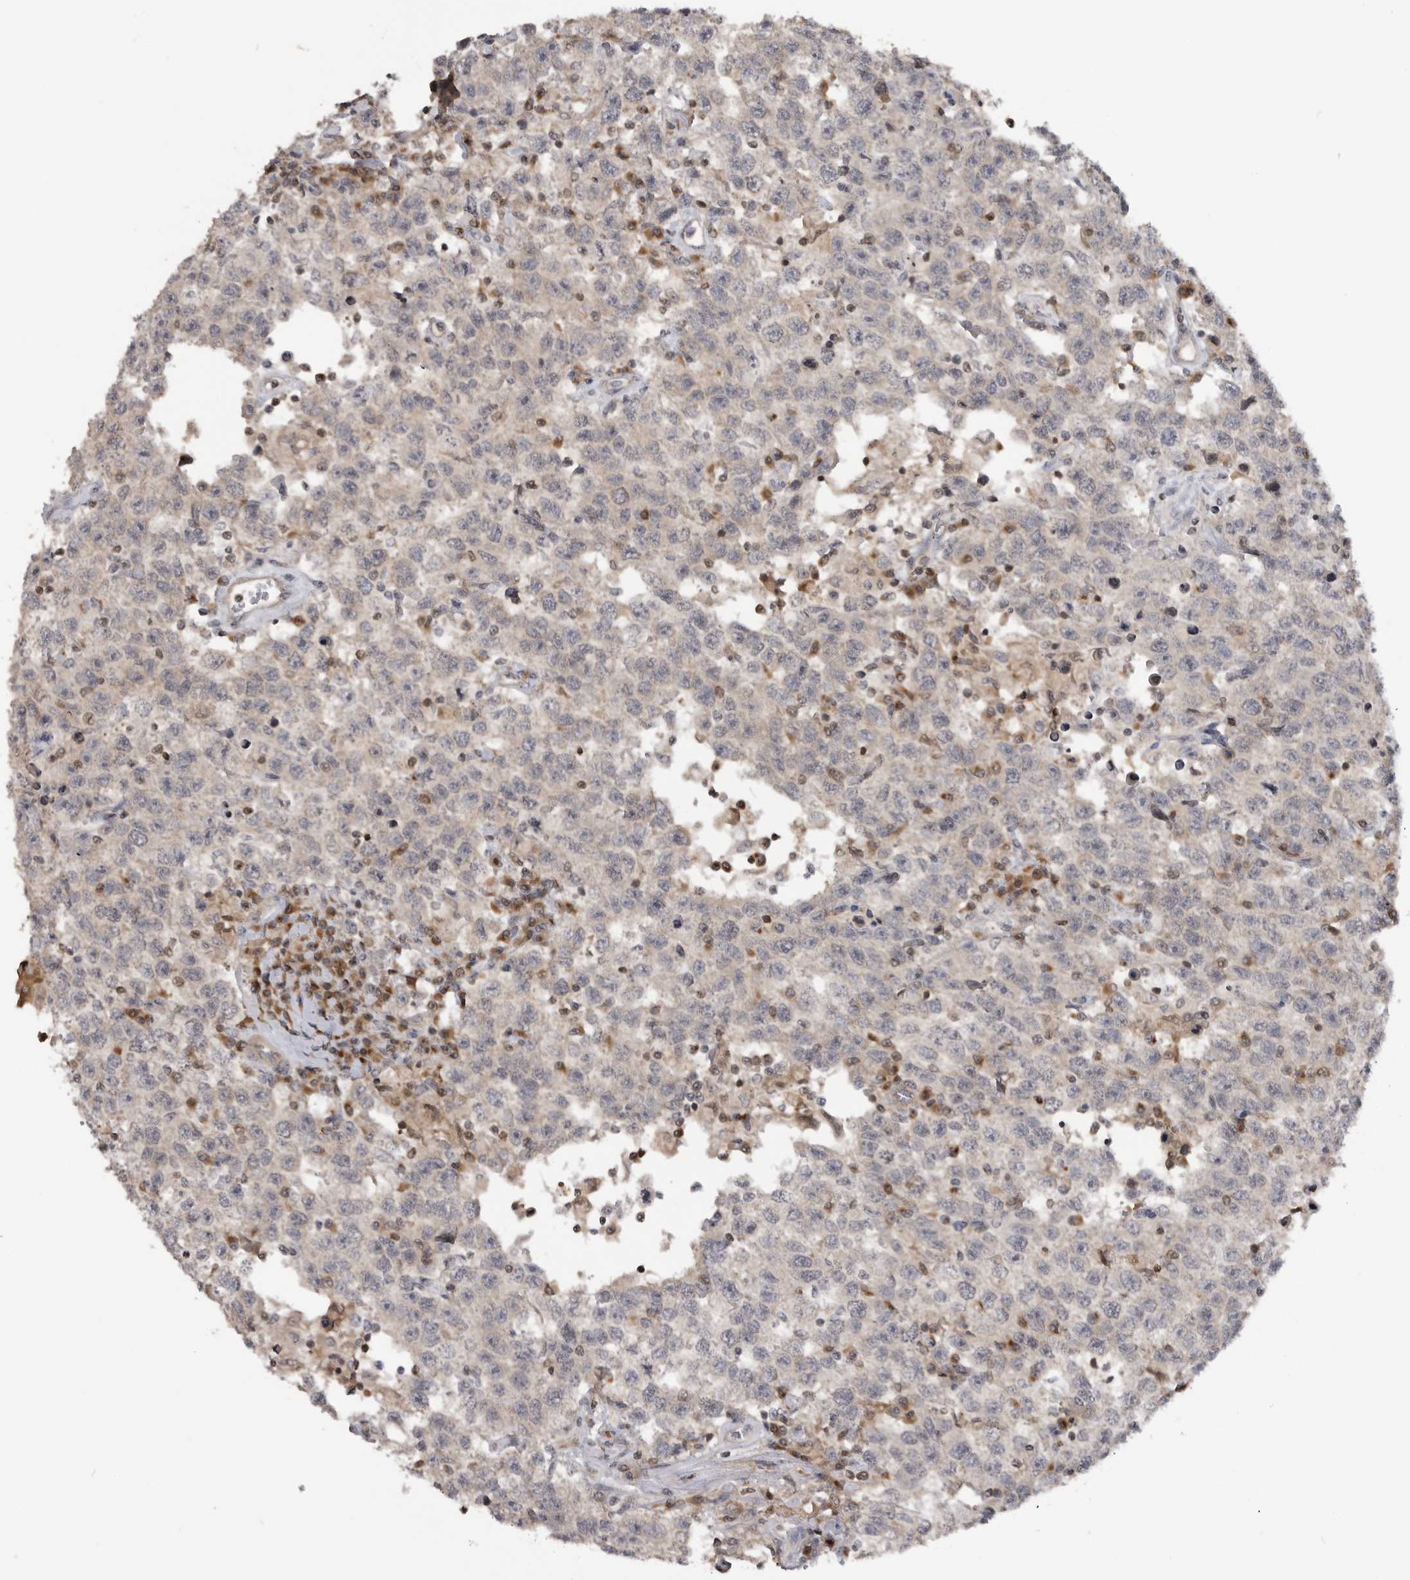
{"staining": {"intensity": "negative", "quantity": "none", "location": "none"}, "tissue": "testis cancer", "cell_type": "Tumor cells", "image_type": "cancer", "snomed": [{"axis": "morphology", "description": "Seminoma, NOS"}, {"axis": "topography", "description": "Testis"}], "caption": "Immunohistochemistry of testis cancer (seminoma) exhibits no expression in tumor cells.", "gene": "MAPK13", "patient": {"sex": "male", "age": 41}}